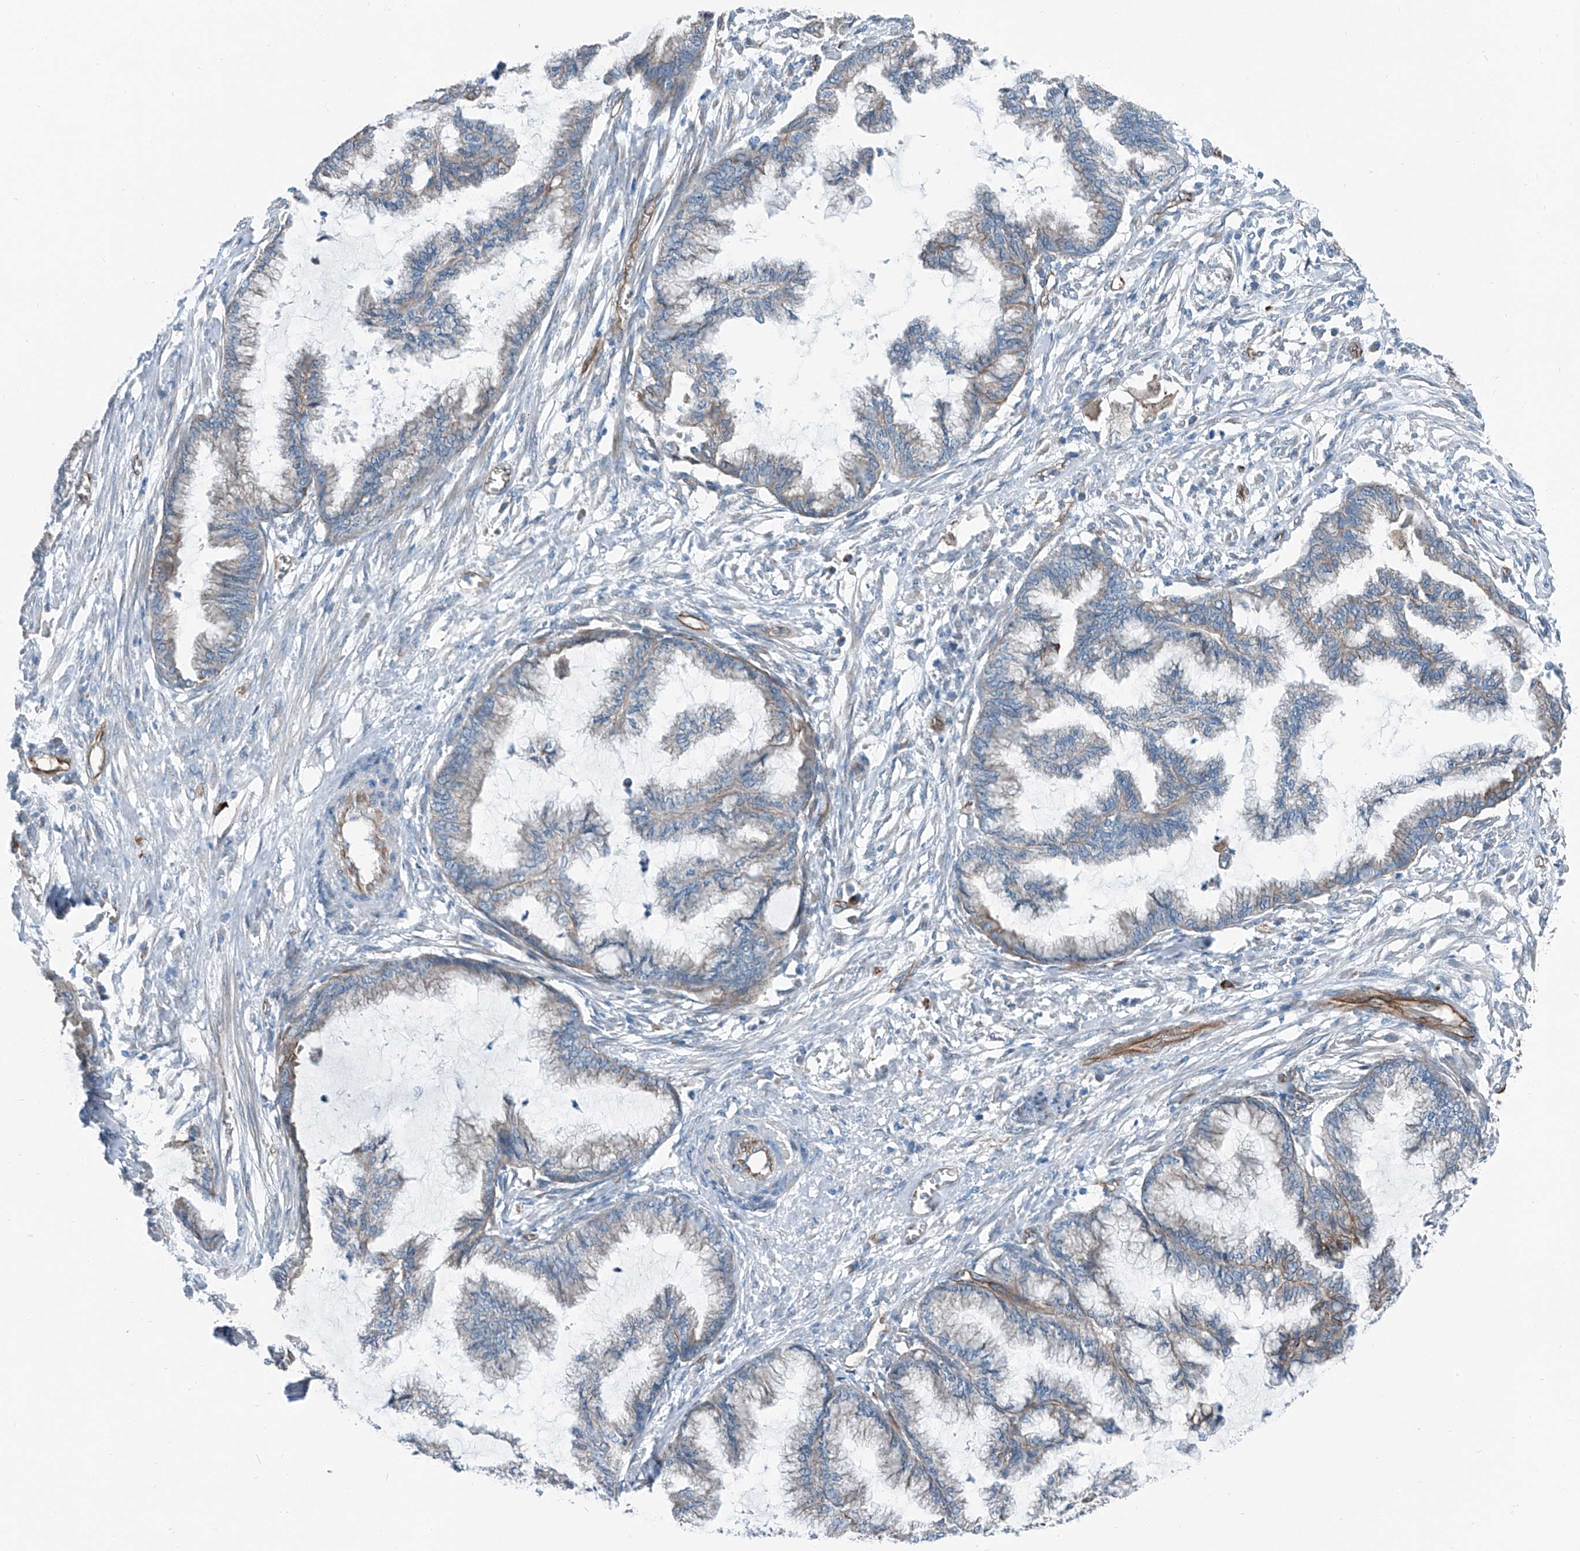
{"staining": {"intensity": "negative", "quantity": "none", "location": "none"}, "tissue": "endometrial cancer", "cell_type": "Tumor cells", "image_type": "cancer", "snomed": [{"axis": "morphology", "description": "Adenocarcinoma, NOS"}, {"axis": "topography", "description": "Endometrium"}], "caption": "Immunohistochemical staining of endometrial adenocarcinoma demonstrates no significant staining in tumor cells. (Stains: DAB IHC with hematoxylin counter stain, Microscopy: brightfield microscopy at high magnification).", "gene": "THEMIS2", "patient": {"sex": "female", "age": 86}}